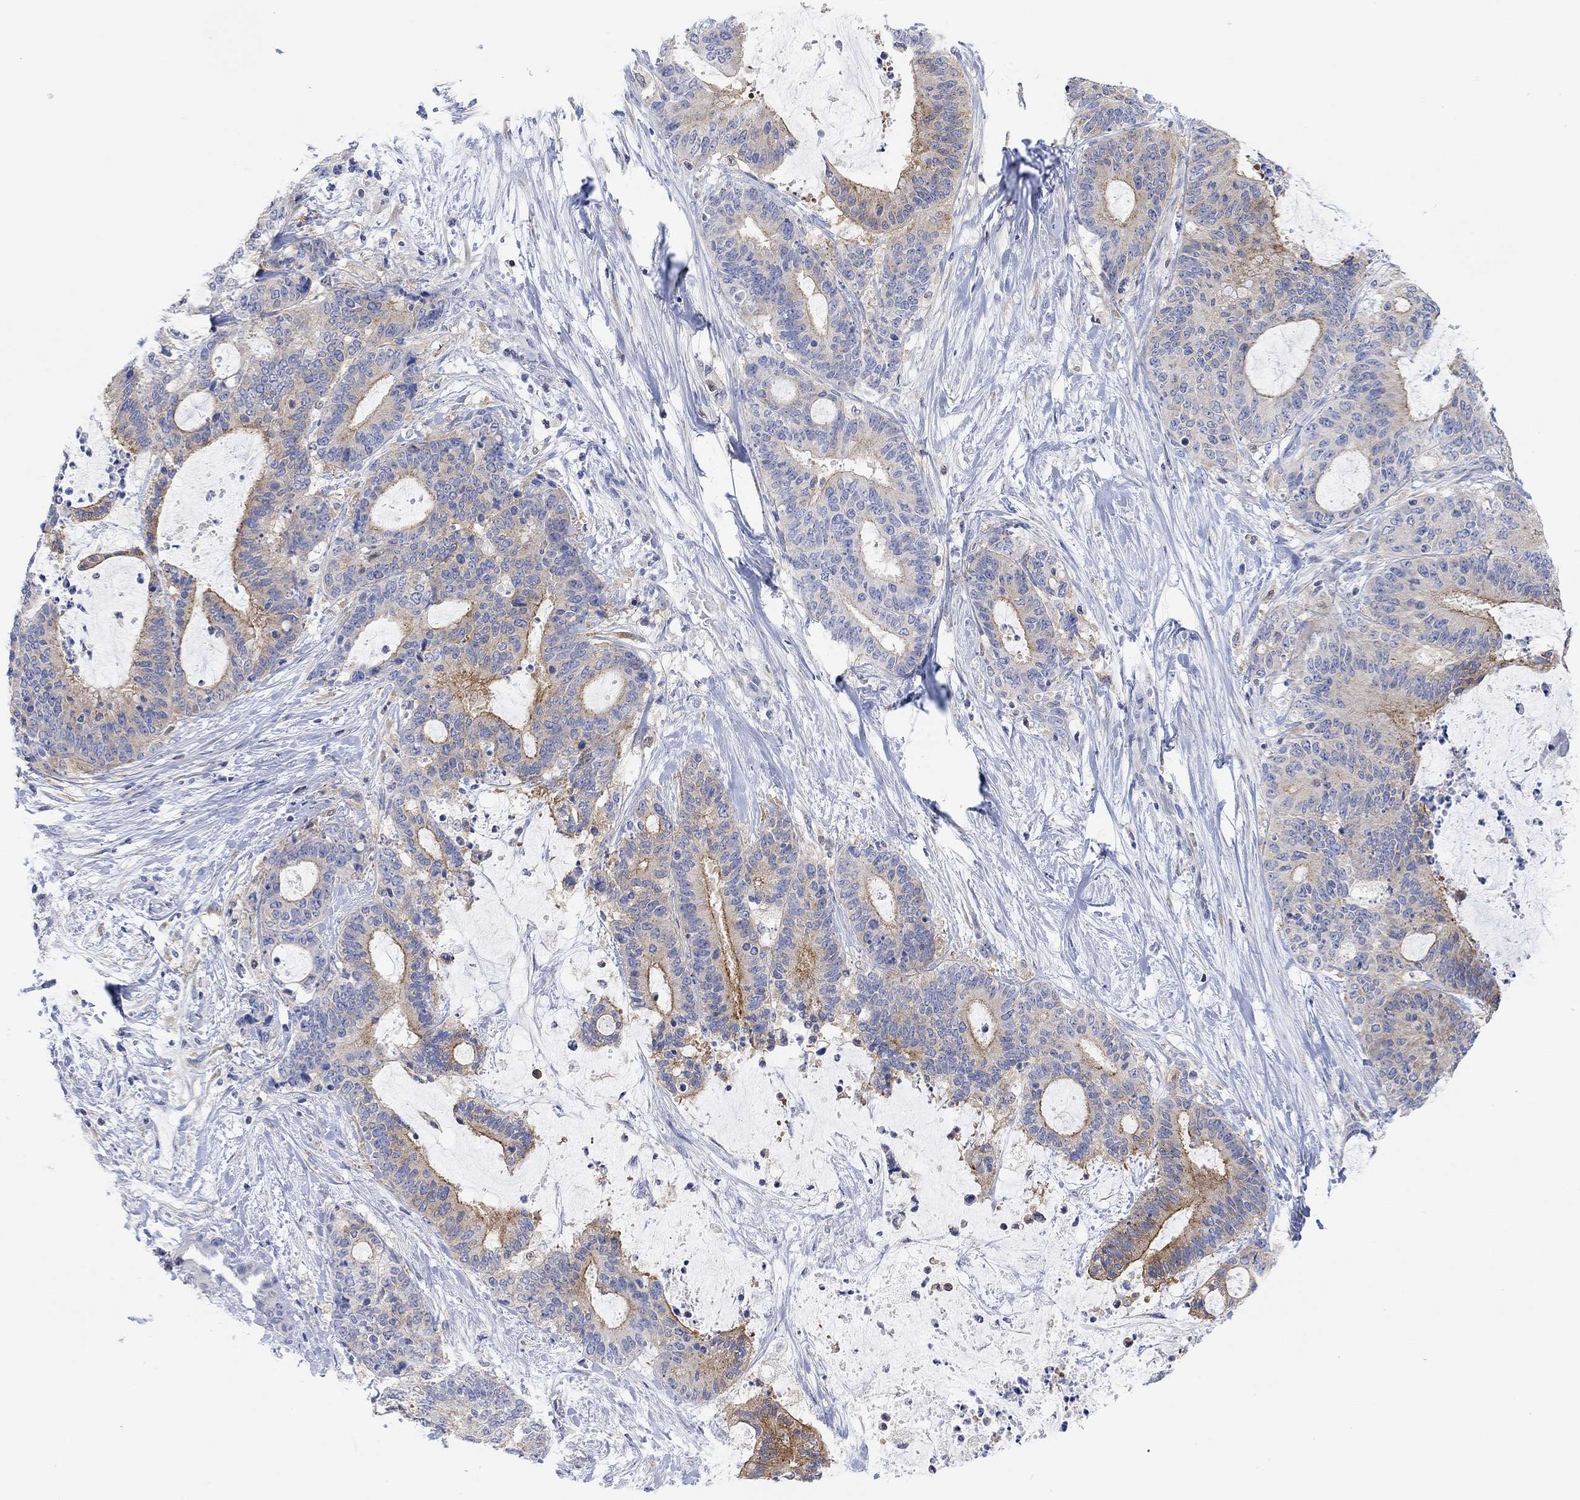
{"staining": {"intensity": "moderate", "quantity": "25%-75%", "location": "cytoplasmic/membranous"}, "tissue": "liver cancer", "cell_type": "Tumor cells", "image_type": "cancer", "snomed": [{"axis": "morphology", "description": "Cholangiocarcinoma"}, {"axis": "topography", "description": "Liver"}], "caption": "Immunohistochemistry staining of cholangiocarcinoma (liver), which demonstrates medium levels of moderate cytoplasmic/membranous expression in about 25%-75% of tumor cells indicating moderate cytoplasmic/membranous protein positivity. The staining was performed using DAB (brown) for protein detection and nuclei were counterstained in hematoxylin (blue).", "gene": "RGS1", "patient": {"sex": "female", "age": 73}}